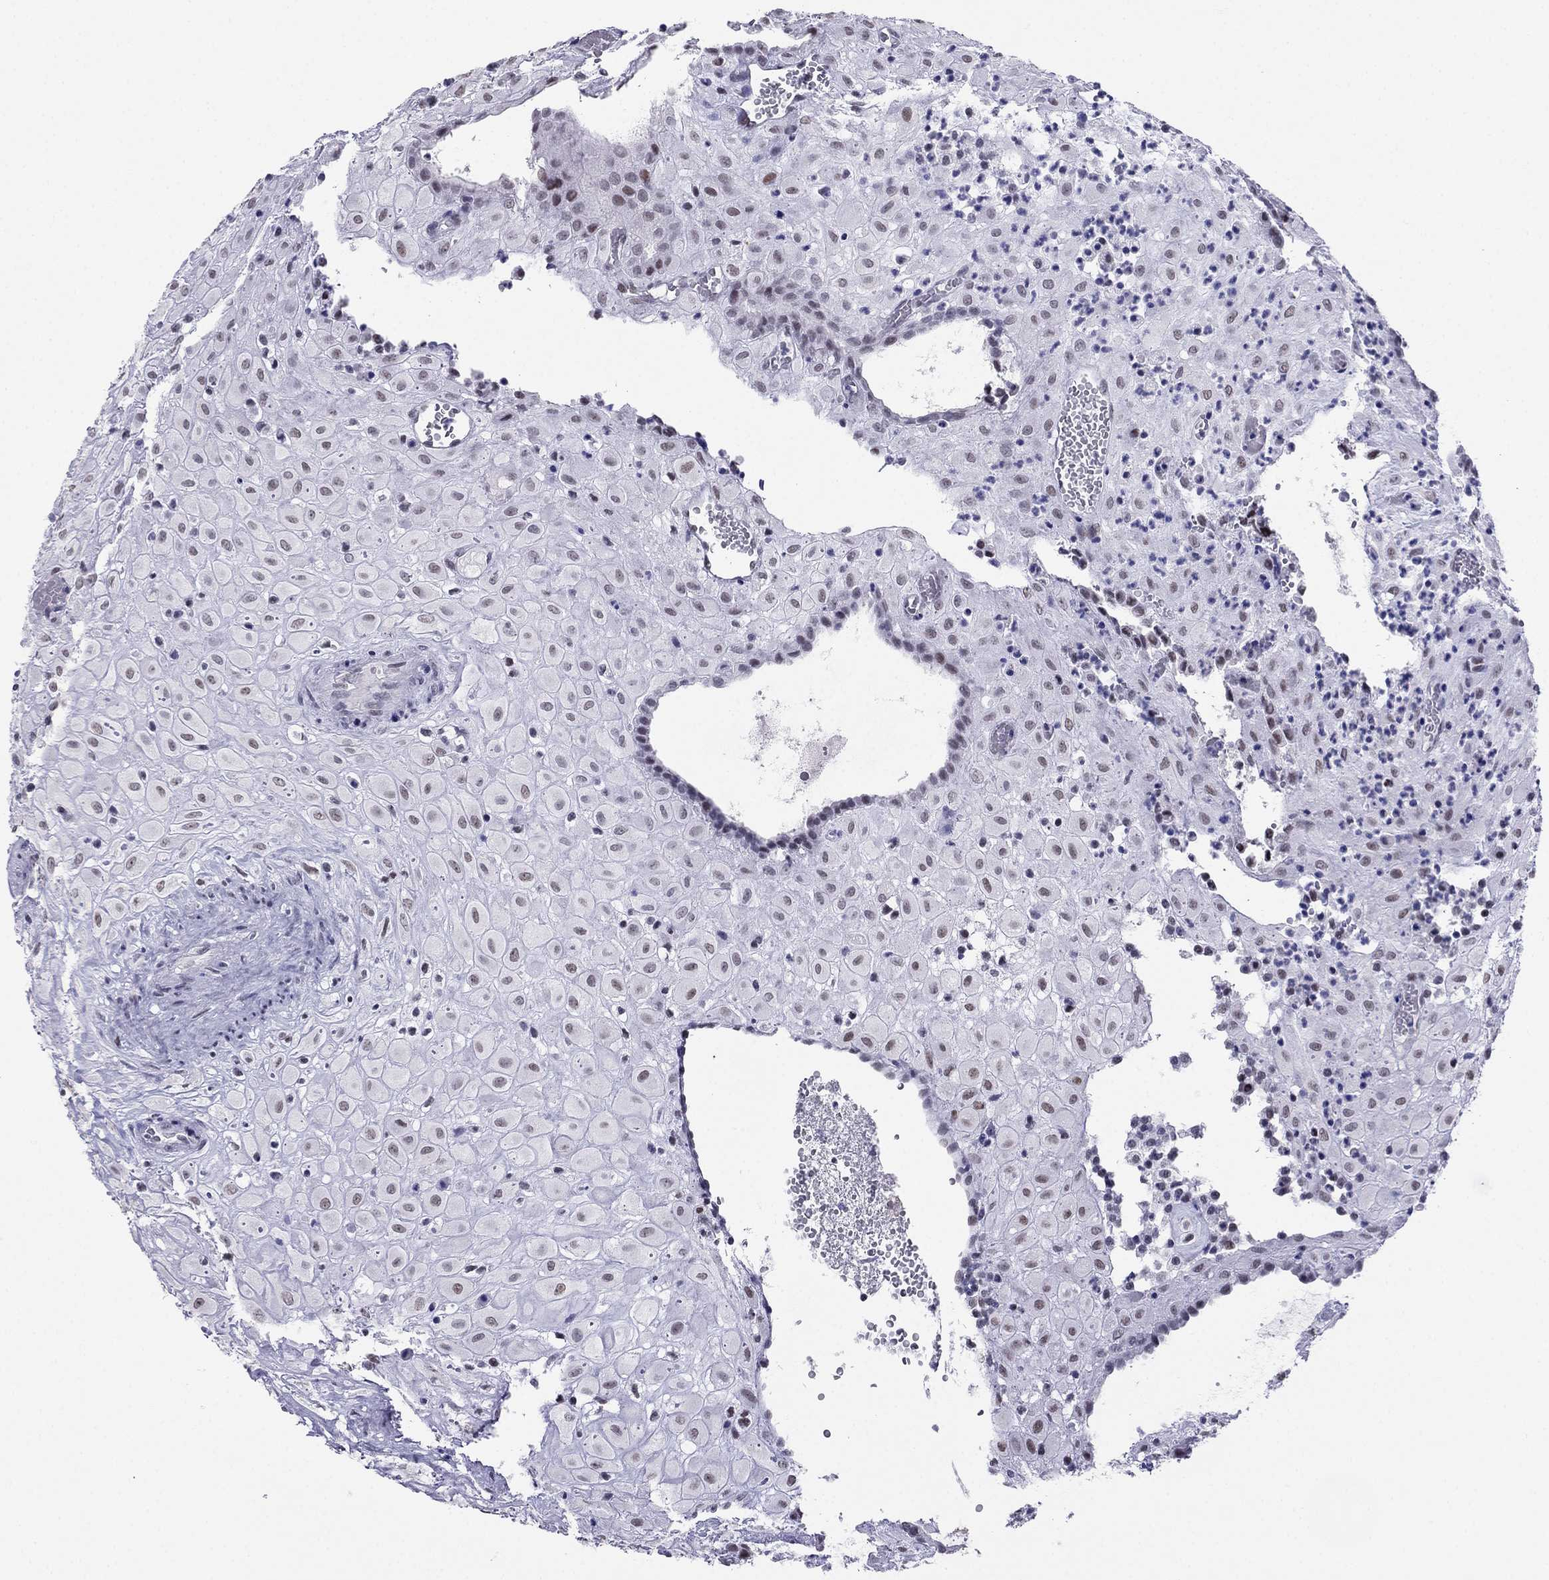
{"staining": {"intensity": "moderate", "quantity": "<25%", "location": "nuclear"}, "tissue": "placenta", "cell_type": "Decidual cells", "image_type": "normal", "snomed": [{"axis": "morphology", "description": "Normal tissue, NOS"}, {"axis": "topography", "description": "Placenta"}], "caption": "About <25% of decidual cells in unremarkable human placenta show moderate nuclear protein expression as visualized by brown immunohistochemical staining.", "gene": "PPM1G", "patient": {"sex": "female", "age": 24}}